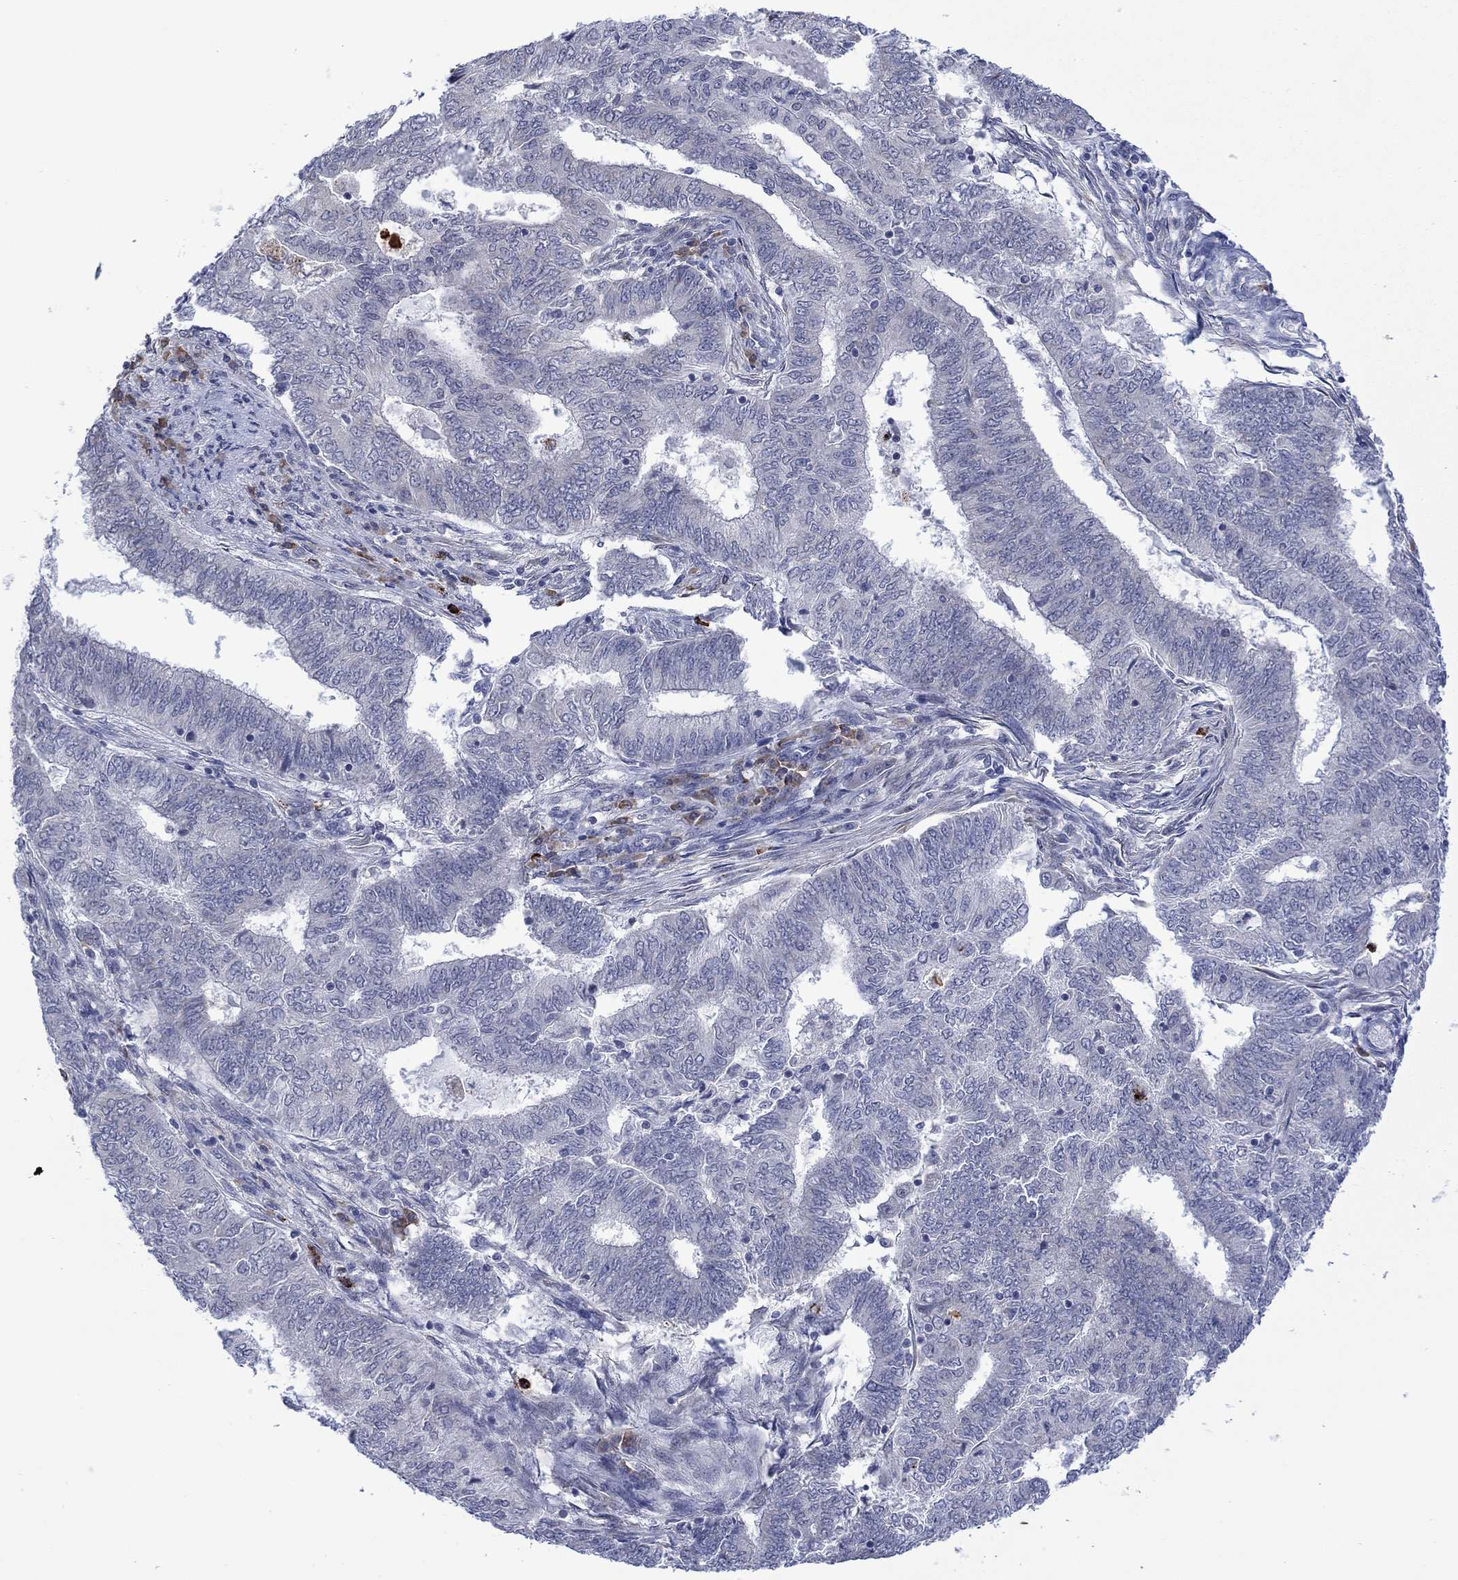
{"staining": {"intensity": "negative", "quantity": "none", "location": "none"}, "tissue": "endometrial cancer", "cell_type": "Tumor cells", "image_type": "cancer", "snomed": [{"axis": "morphology", "description": "Adenocarcinoma, NOS"}, {"axis": "topography", "description": "Endometrium"}], "caption": "Immunohistochemistry photomicrograph of neoplastic tissue: human endometrial cancer stained with DAB reveals no significant protein staining in tumor cells.", "gene": "MTRFR", "patient": {"sex": "female", "age": 62}}